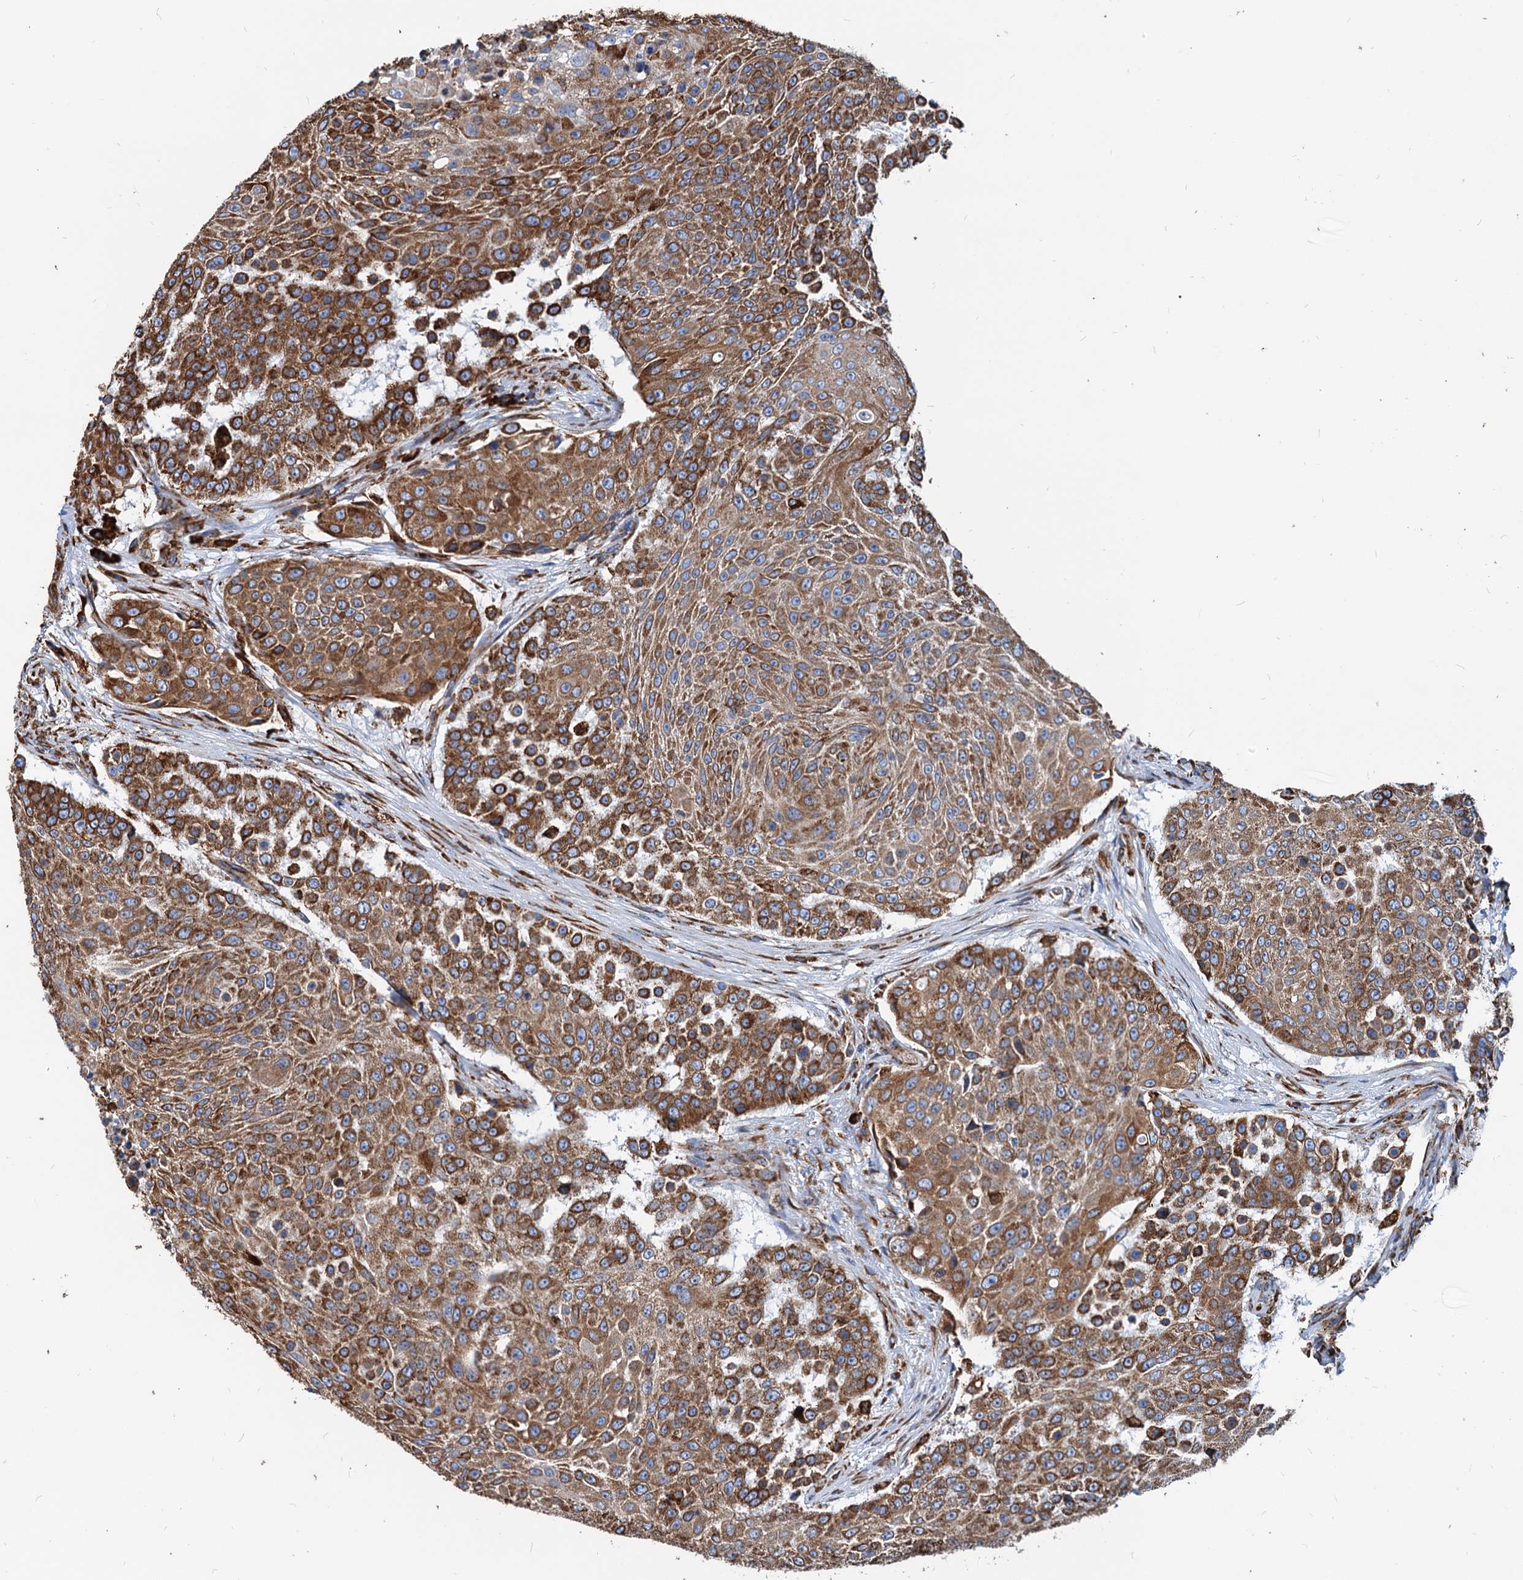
{"staining": {"intensity": "moderate", "quantity": ">75%", "location": "cytoplasmic/membranous"}, "tissue": "urothelial cancer", "cell_type": "Tumor cells", "image_type": "cancer", "snomed": [{"axis": "morphology", "description": "Urothelial carcinoma, High grade"}, {"axis": "topography", "description": "Urinary bladder"}], "caption": "Immunohistochemical staining of human urothelial cancer exhibits moderate cytoplasmic/membranous protein staining in about >75% of tumor cells.", "gene": "HSPA5", "patient": {"sex": "female", "age": 63}}